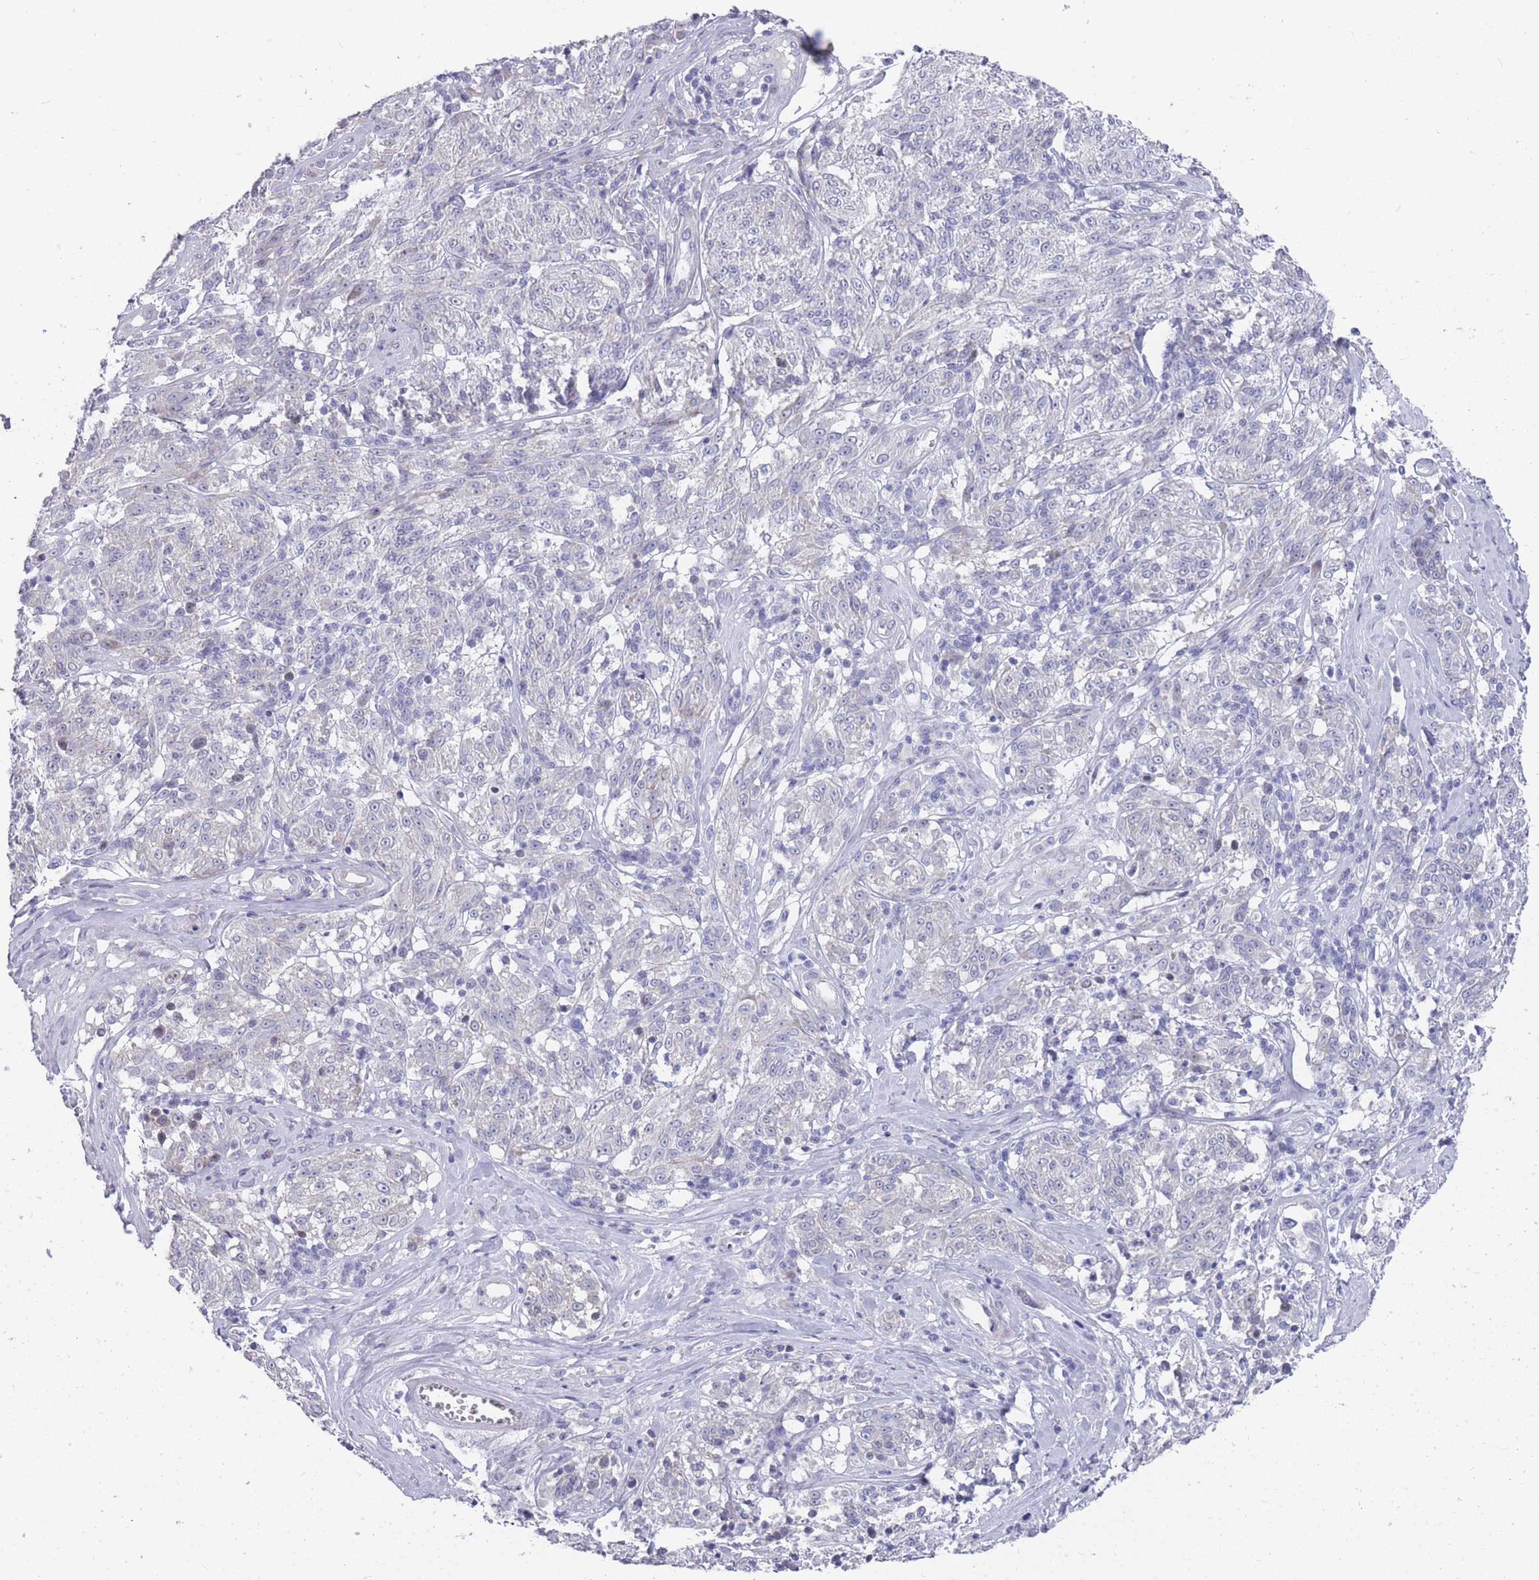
{"staining": {"intensity": "negative", "quantity": "none", "location": "none"}, "tissue": "melanoma", "cell_type": "Tumor cells", "image_type": "cancer", "snomed": [{"axis": "morphology", "description": "Malignant melanoma, NOS"}, {"axis": "topography", "description": "Skin"}], "caption": "Tumor cells are negative for brown protein staining in melanoma.", "gene": "PIGU", "patient": {"sex": "female", "age": 63}}